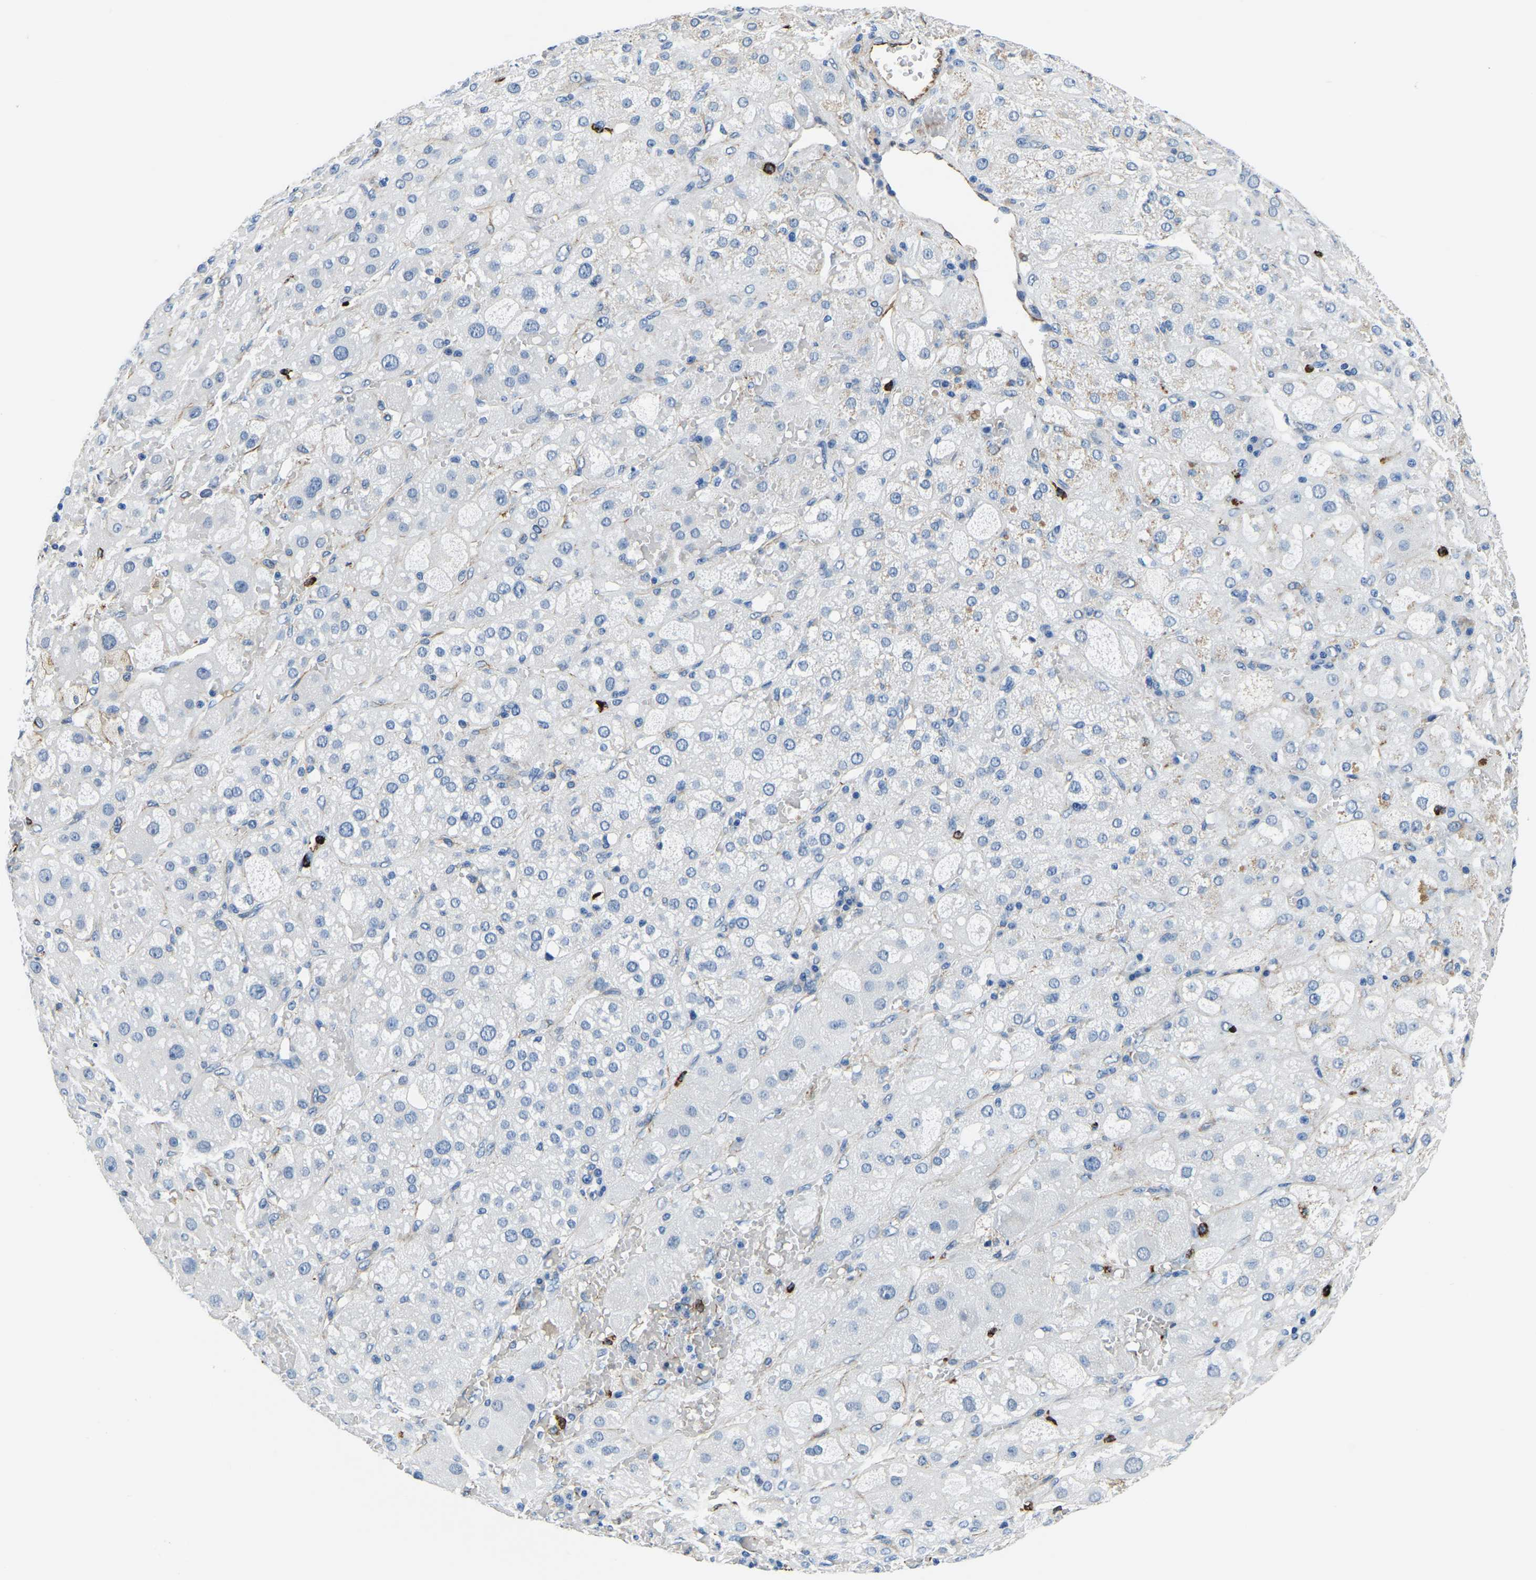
{"staining": {"intensity": "negative", "quantity": "none", "location": "none"}, "tissue": "adrenal gland", "cell_type": "Glandular cells", "image_type": "normal", "snomed": [{"axis": "morphology", "description": "Normal tissue, NOS"}, {"axis": "topography", "description": "Adrenal gland"}], "caption": "High power microscopy micrograph of an immunohistochemistry micrograph of unremarkable adrenal gland, revealing no significant expression in glandular cells. (DAB IHC visualized using brightfield microscopy, high magnification).", "gene": "MS4A3", "patient": {"sex": "female", "age": 47}}